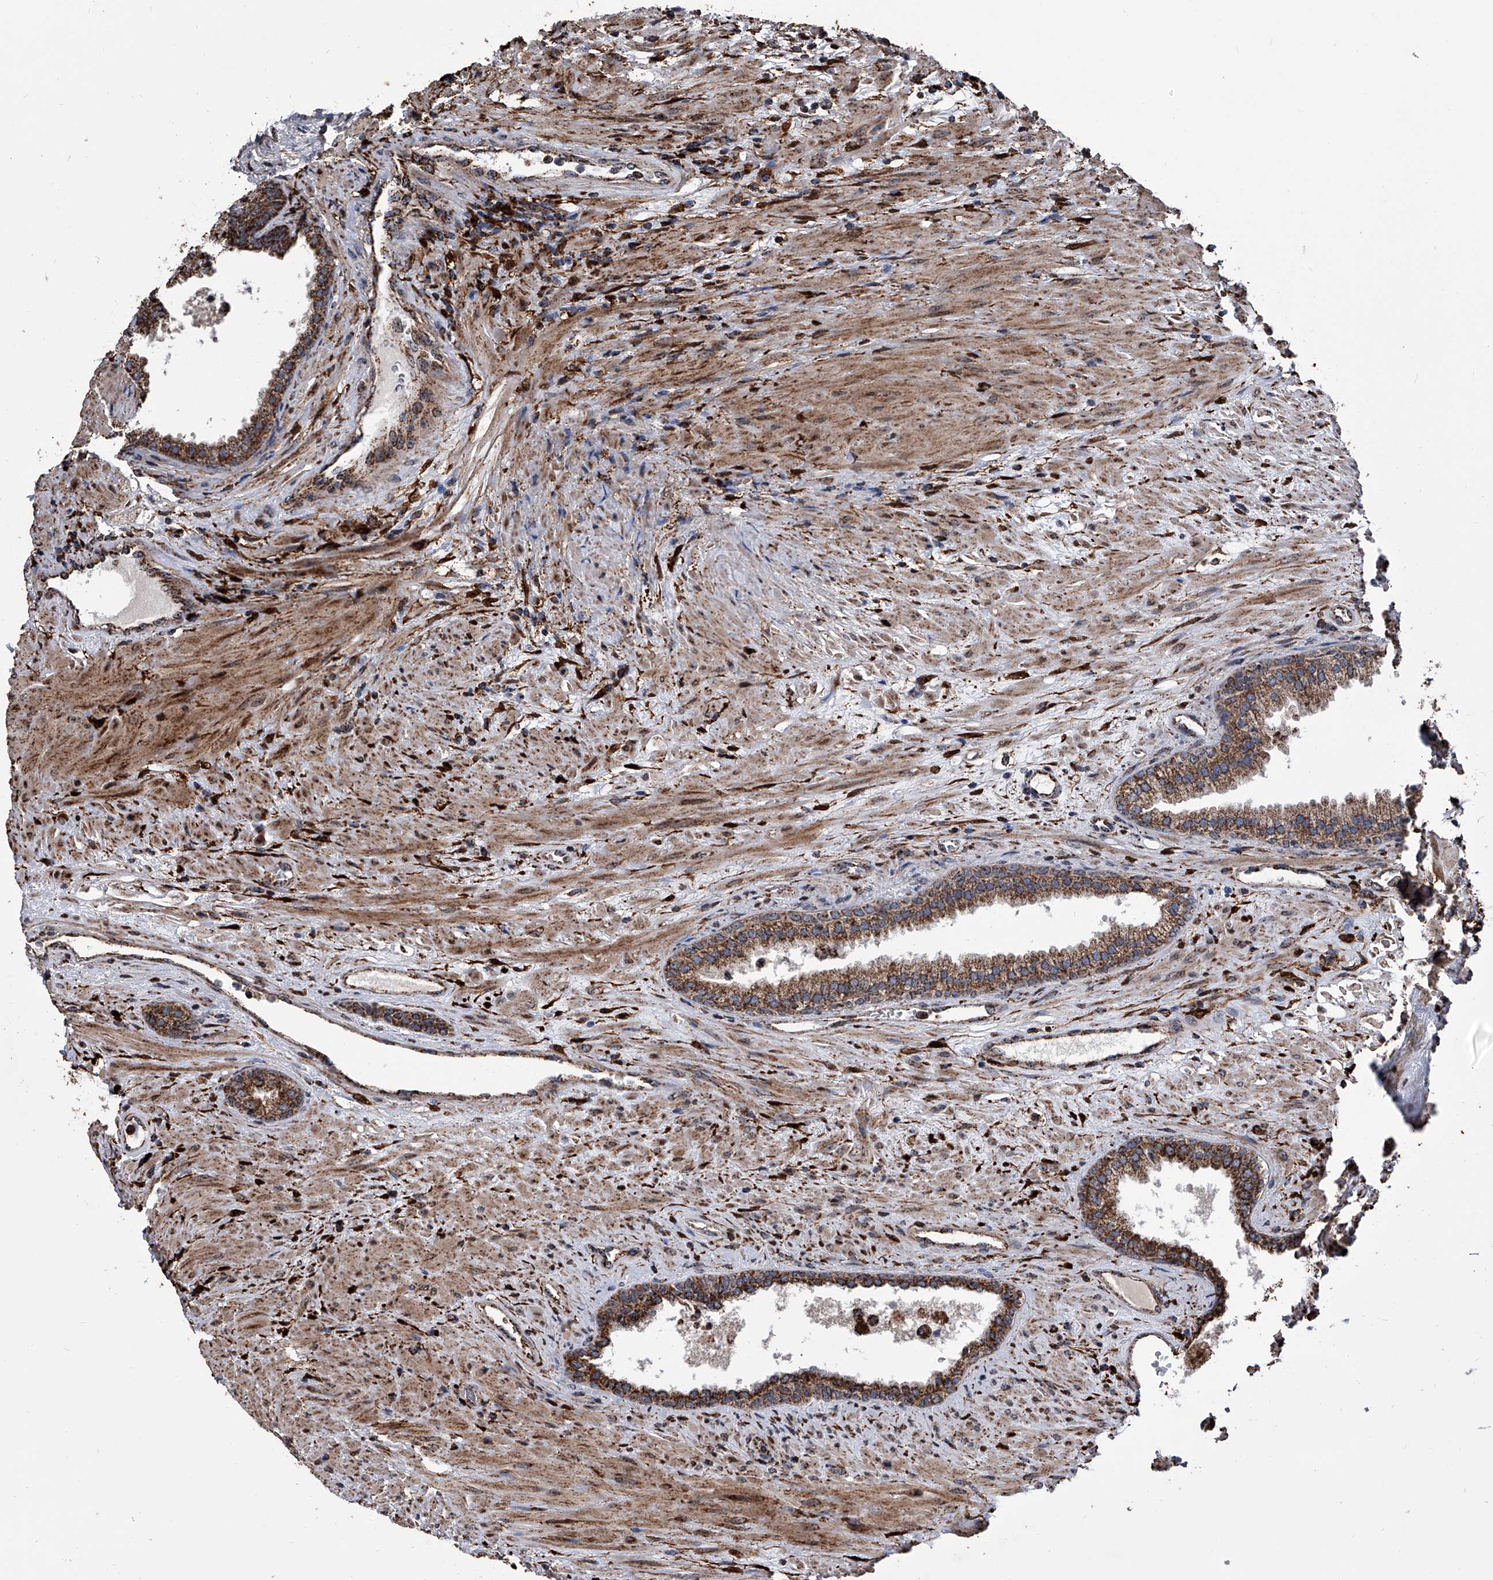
{"staining": {"intensity": "moderate", "quantity": ">75%", "location": "cytoplasmic/membranous"}, "tissue": "prostate", "cell_type": "Glandular cells", "image_type": "normal", "snomed": [{"axis": "morphology", "description": "Normal tissue, NOS"}, {"axis": "topography", "description": "Prostate"}], "caption": "This photomicrograph exhibits IHC staining of normal prostate, with medium moderate cytoplasmic/membranous staining in approximately >75% of glandular cells.", "gene": "SMPDL3A", "patient": {"sex": "male", "age": 76}}